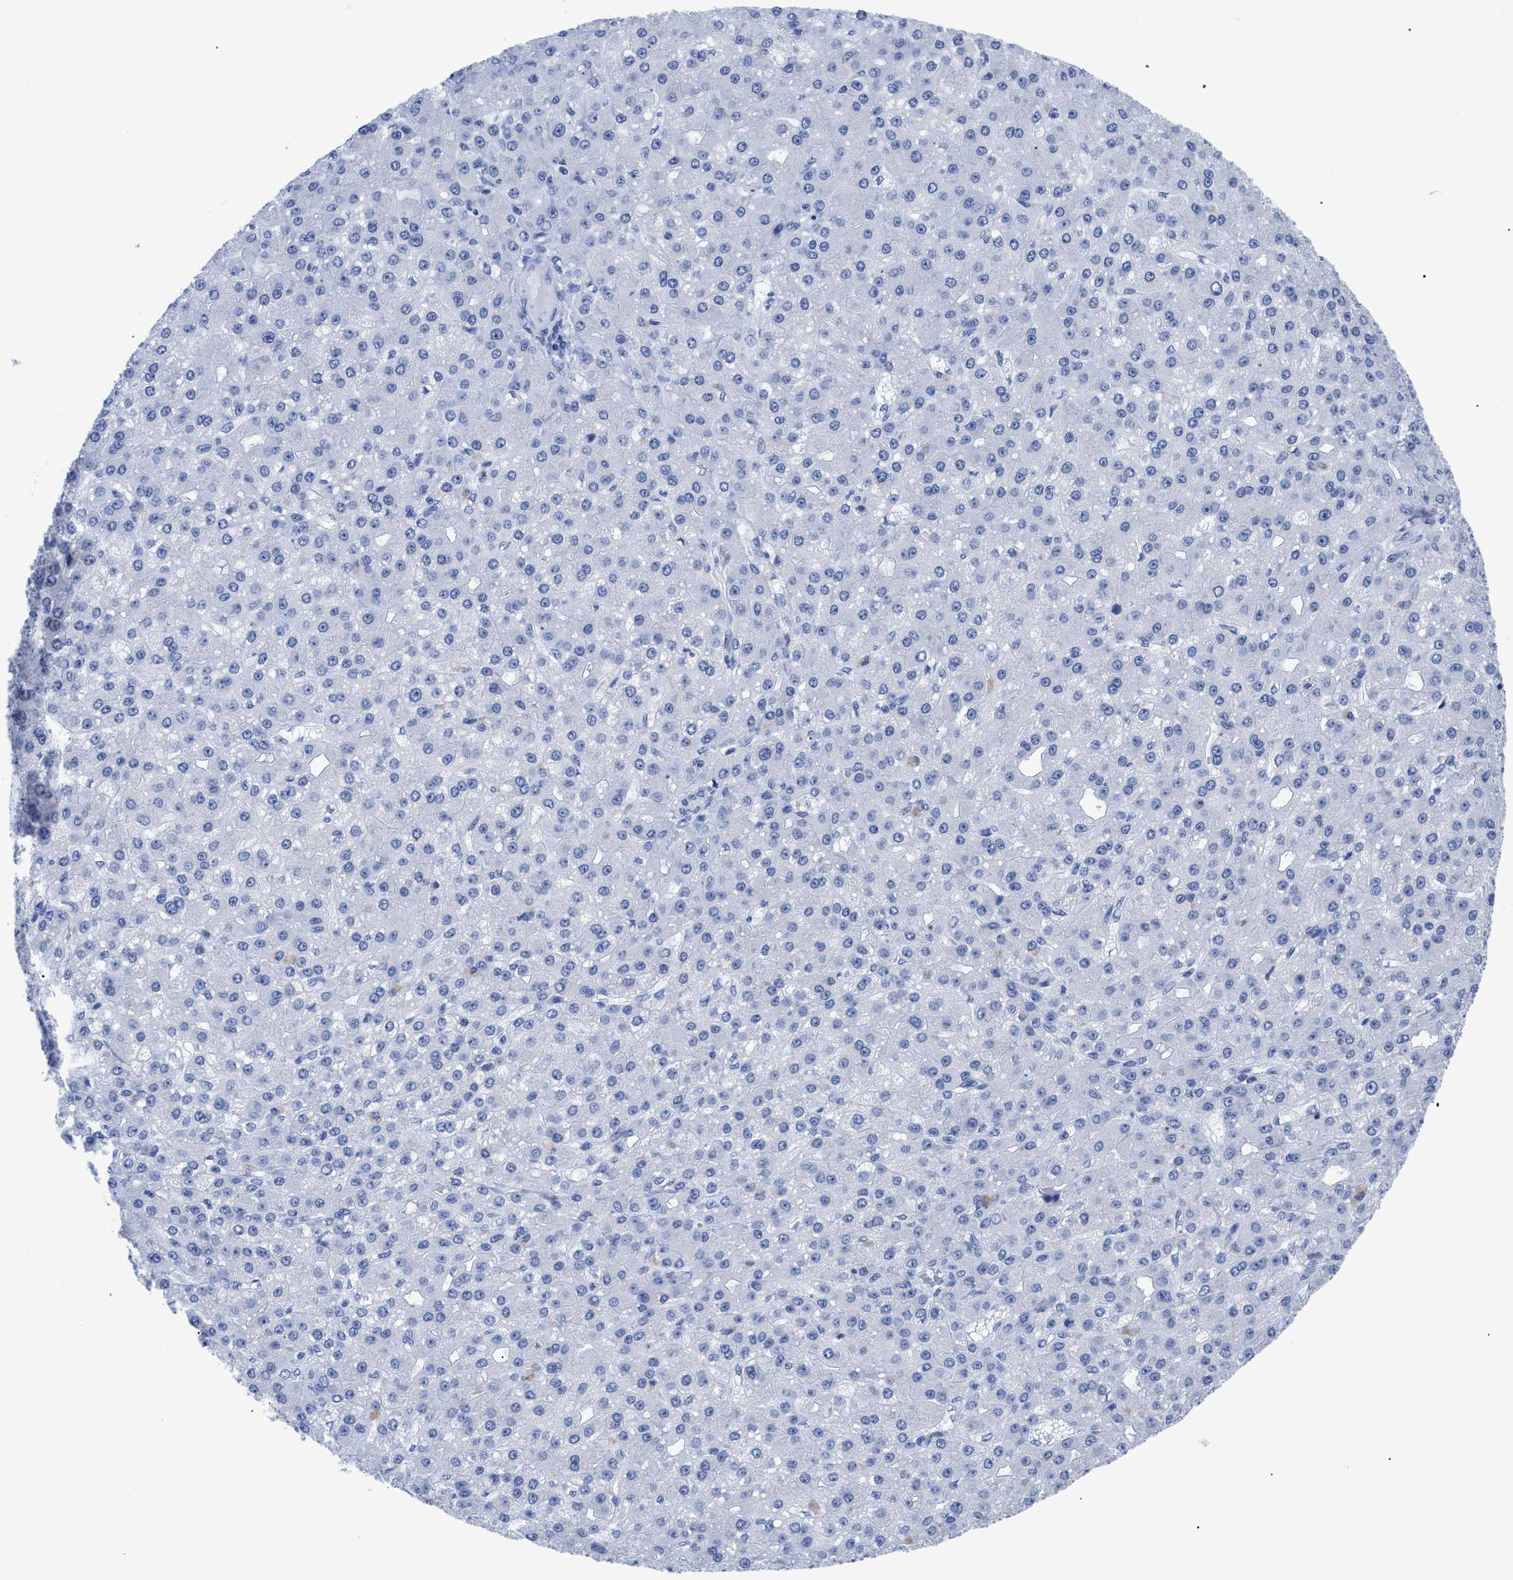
{"staining": {"intensity": "negative", "quantity": "none", "location": "none"}, "tissue": "liver cancer", "cell_type": "Tumor cells", "image_type": "cancer", "snomed": [{"axis": "morphology", "description": "Carcinoma, Hepatocellular, NOS"}, {"axis": "topography", "description": "Liver"}], "caption": "This is a image of immunohistochemistry staining of hepatocellular carcinoma (liver), which shows no positivity in tumor cells. (Brightfield microscopy of DAB IHC at high magnification).", "gene": "DUSP26", "patient": {"sex": "male", "age": 67}}